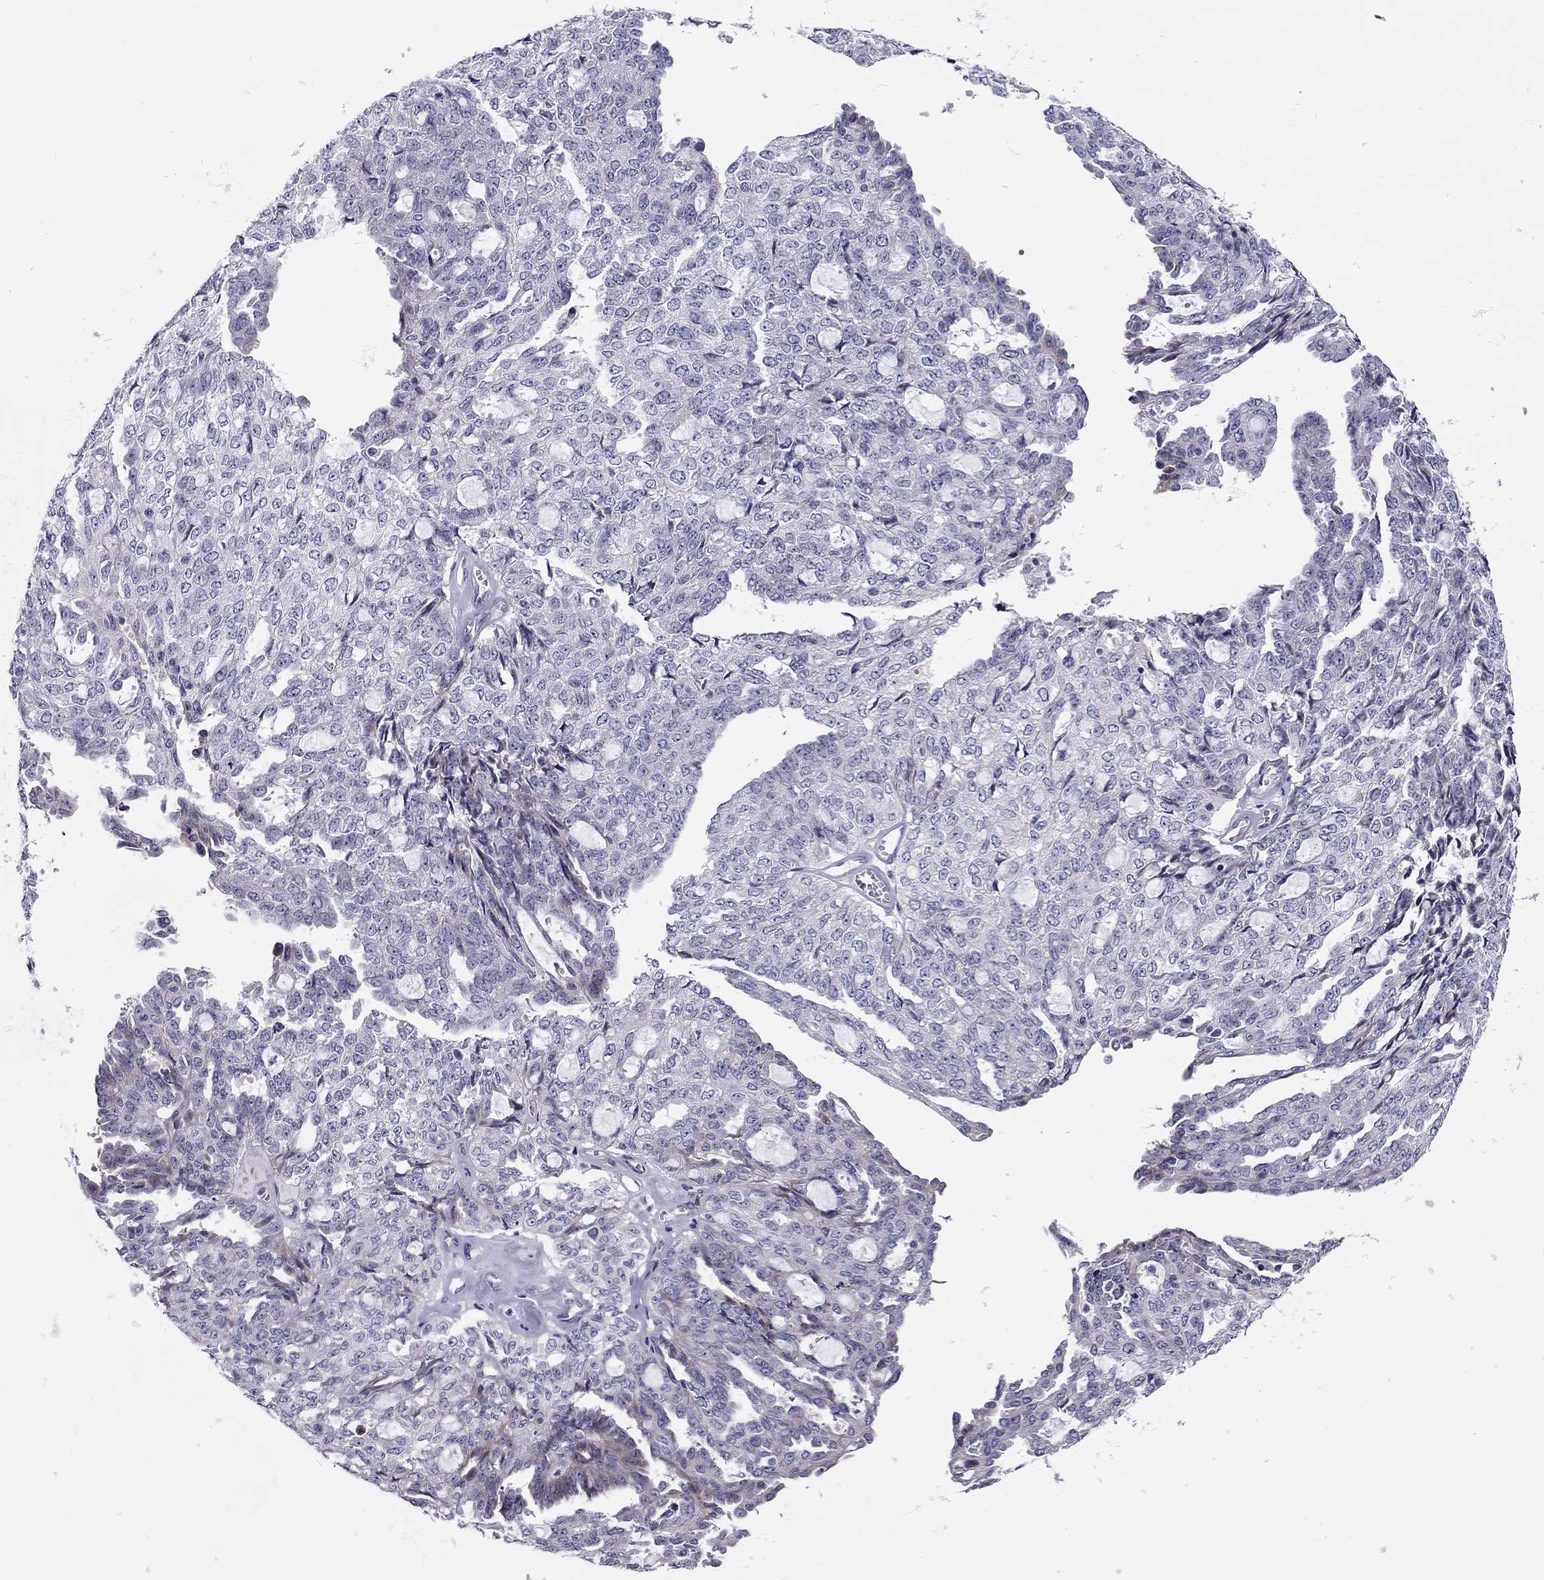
{"staining": {"intensity": "negative", "quantity": "none", "location": "none"}, "tissue": "ovarian cancer", "cell_type": "Tumor cells", "image_type": "cancer", "snomed": [{"axis": "morphology", "description": "Cystadenocarcinoma, serous, NOS"}, {"axis": "topography", "description": "Ovary"}], "caption": "Immunohistochemical staining of human ovarian cancer (serous cystadenocarcinoma) shows no significant positivity in tumor cells.", "gene": "SCARB1", "patient": {"sex": "female", "age": 71}}